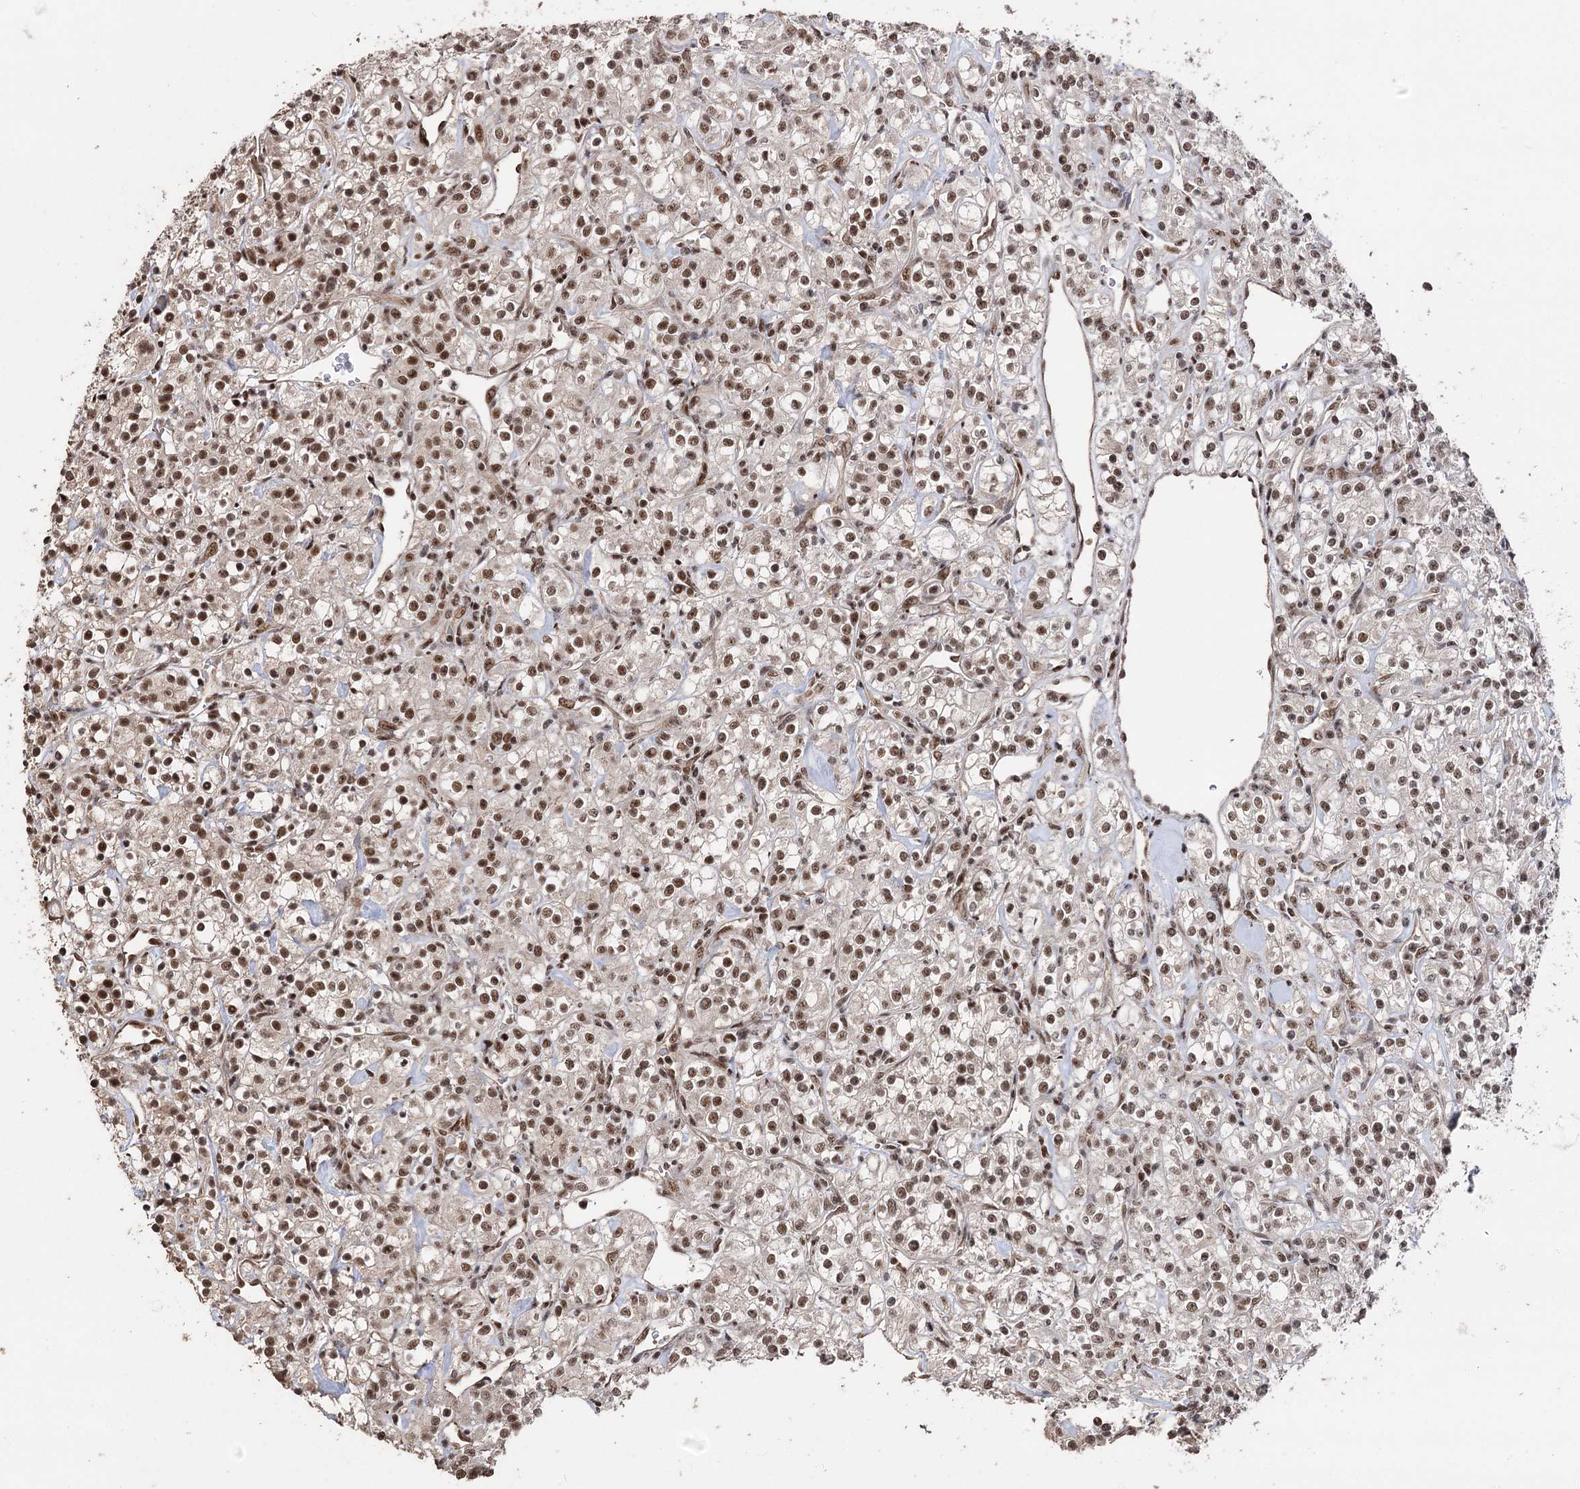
{"staining": {"intensity": "moderate", "quantity": ">75%", "location": "nuclear"}, "tissue": "renal cancer", "cell_type": "Tumor cells", "image_type": "cancer", "snomed": [{"axis": "morphology", "description": "Adenocarcinoma, NOS"}, {"axis": "topography", "description": "Kidney"}], "caption": "Tumor cells display moderate nuclear positivity in about >75% of cells in adenocarcinoma (renal).", "gene": "U2SURP", "patient": {"sex": "male", "age": 77}}